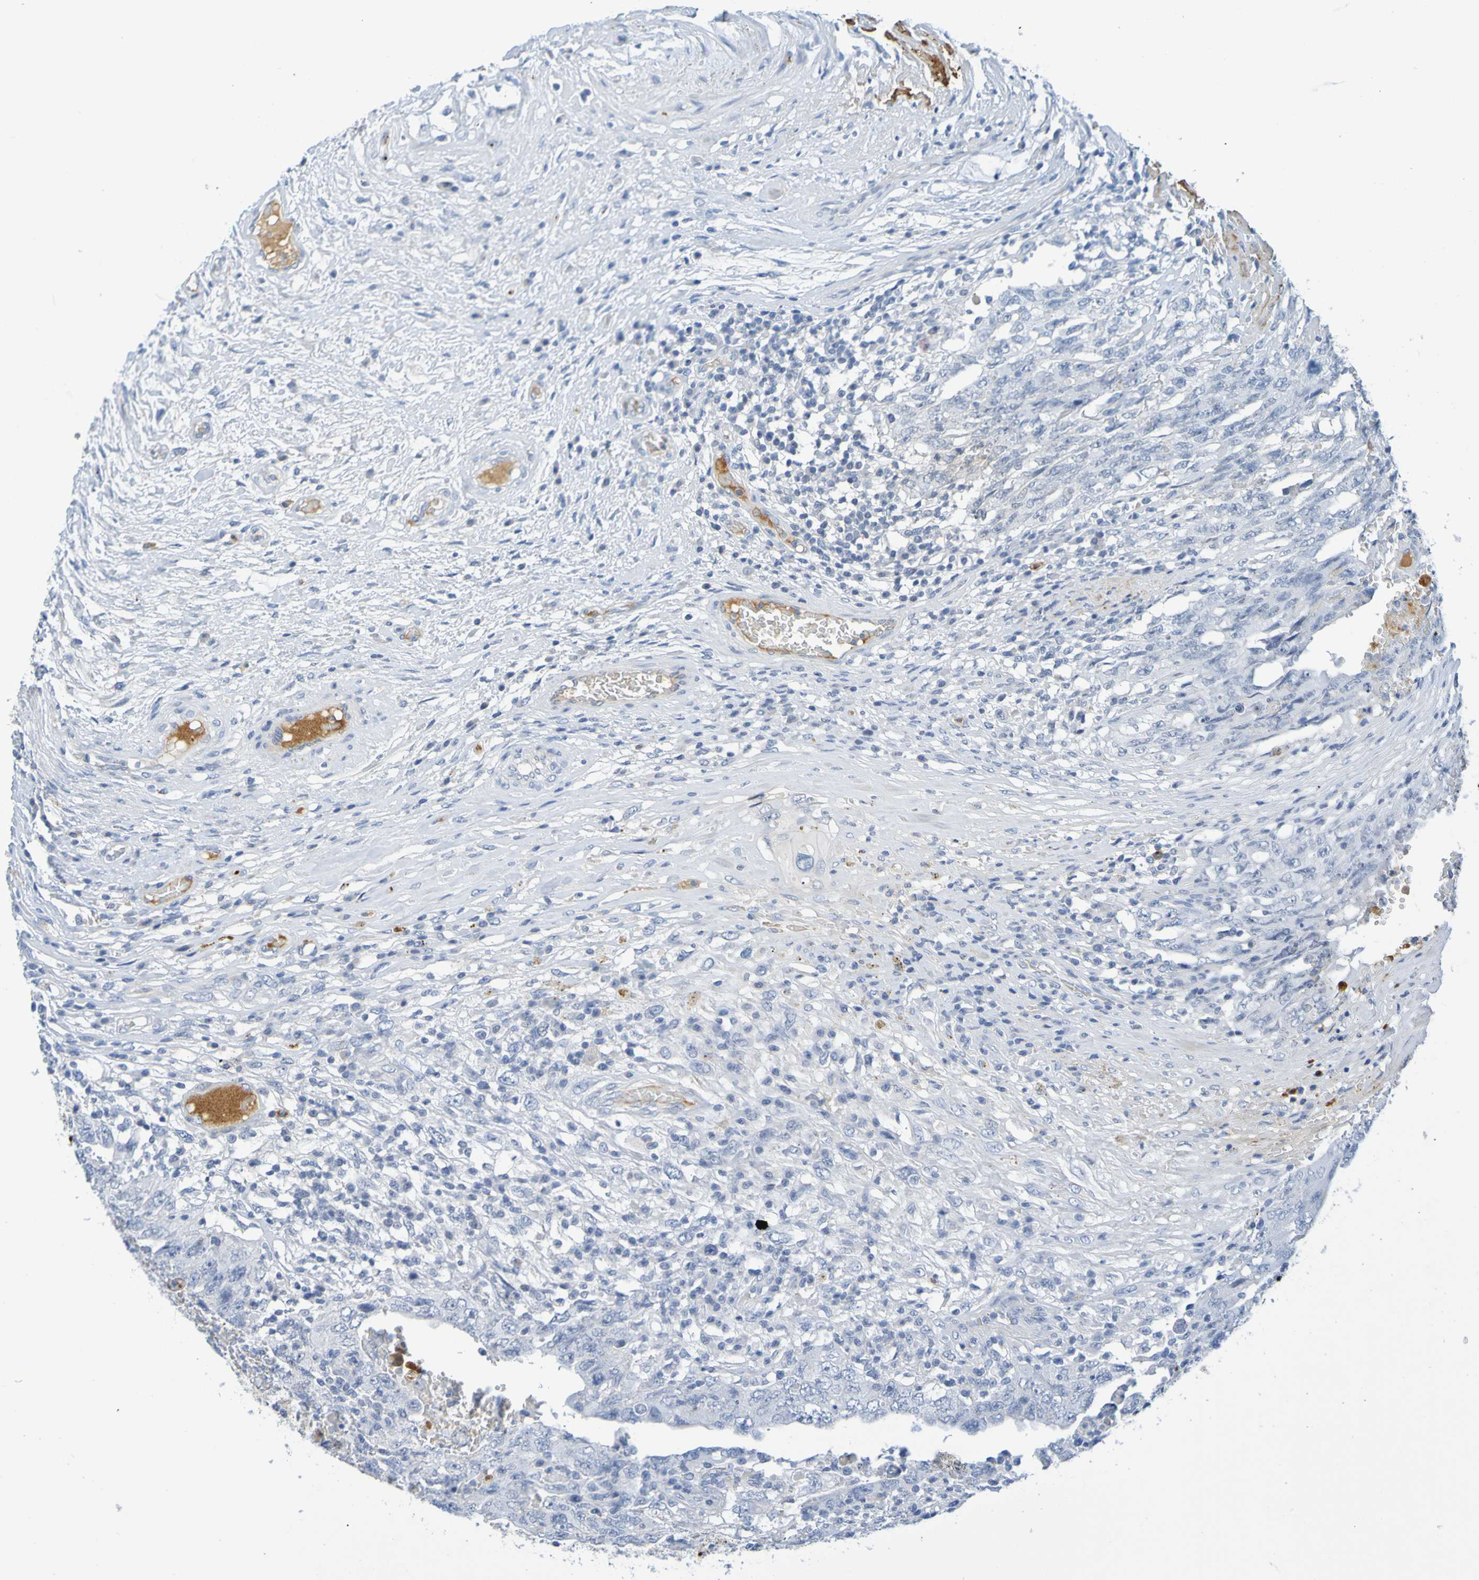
{"staining": {"intensity": "negative", "quantity": "none", "location": "none"}, "tissue": "testis cancer", "cell_type": "Tumor cells", "image_type": "cancer", "snomed": [{"axis": "morphology", "description": "Carcinoma, Embryonal, NOS"}, {"axis": "topography", "description": "Testis"}], "caption": "There is no significant staining in tumor cells of embryonal carcinoma (testis).", "gene": "IL10", "patient": {"sex": "male", "age": 26}}